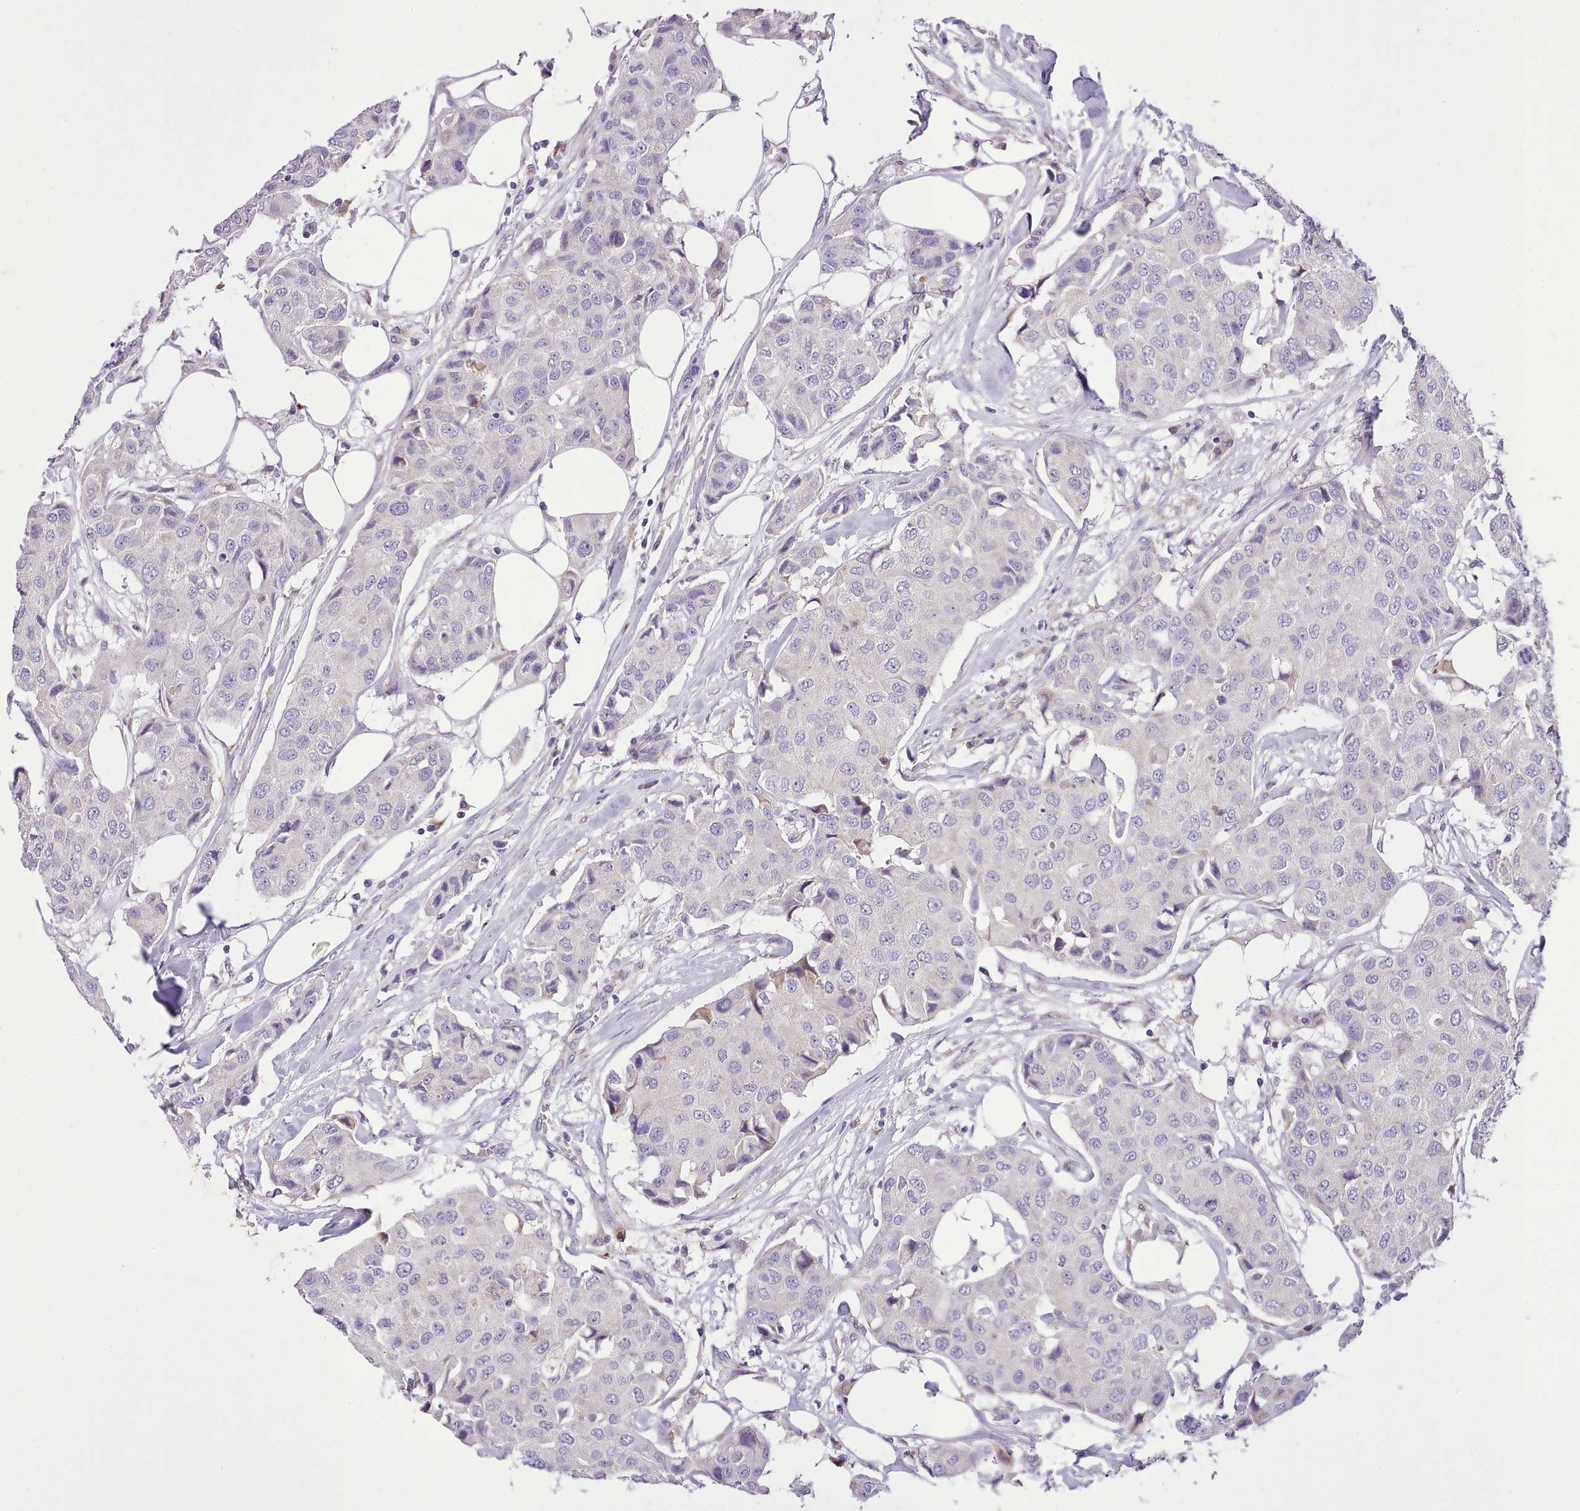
{"staining": {"intensity": "negative", "quantity": "none", "location": "none"}, "tissue": "breast cancer", "cell_type": "Tumor cells", "image_type": "cancer", "snomed": [{"axis": "morphology", "description": "Duct carcinoma"}, {"axis": "topography", "description": "Breast"}], "caption": "Tumor cells are negative for protein expression in human breast cancer (infiltrating ductal carcinoma). The staining is performed using DAB brown chromogen with nuclei counter-stained in using hematoxylin.", "gene": "FAM83E", "patient": {"sex": "female", "age": 80}}